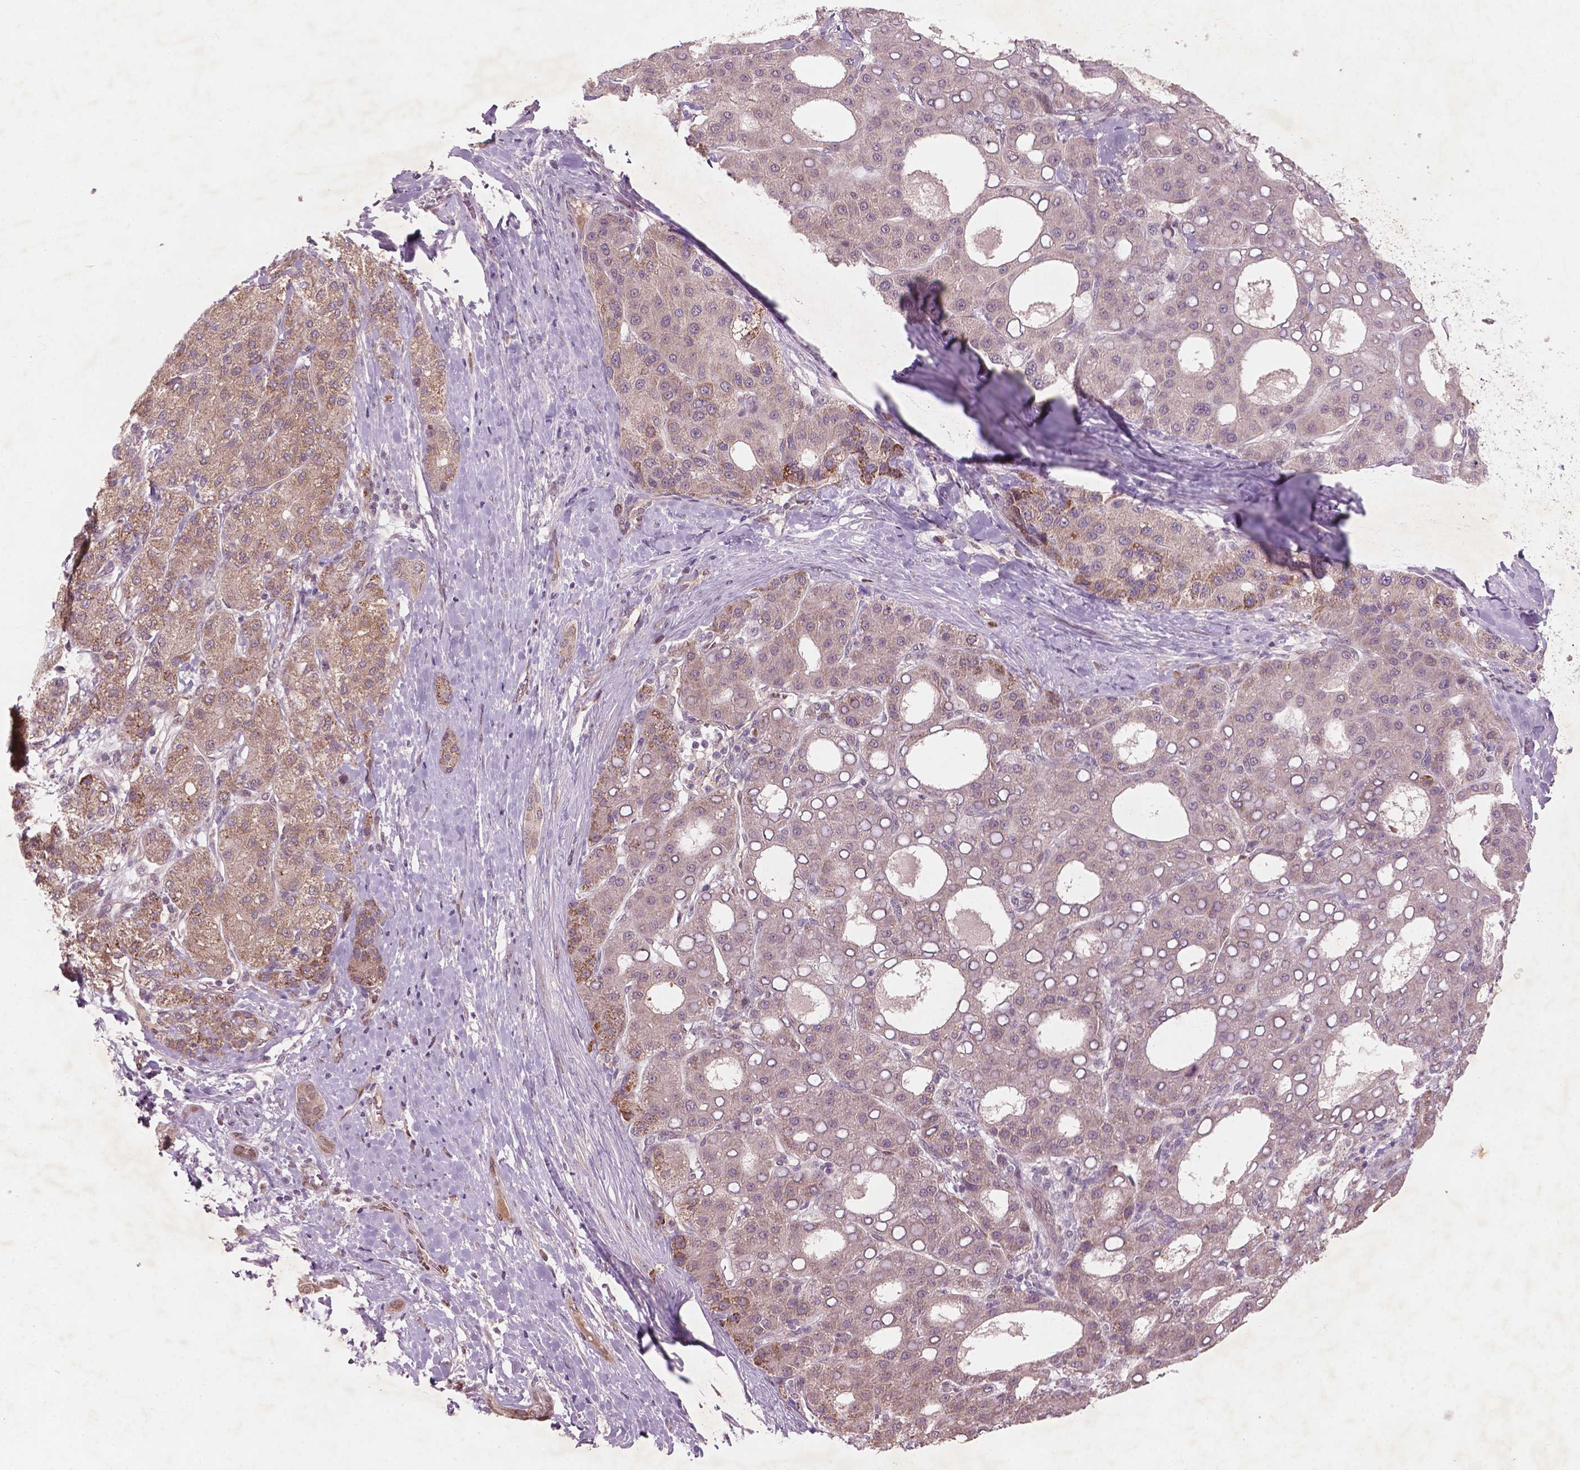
{"staining": {"intensity": "negative", "quantity": "none", "location": "none"}, "tissue": "liver cancer", "cell_type": "Tumor cells", "image_type": "cancer", "snomed": [{"axis": "morphology", "description": "Carcinoma, Hepatocellular, NOS"}, {"axis": "topography", "description": "Liver"}], "caption": "The photomicrograph exhibits no staining of tumor cells in liver hepatocellular carcinoma.", "gene": "NFAT5", "patient": {"sex": "male", "age": 65}}